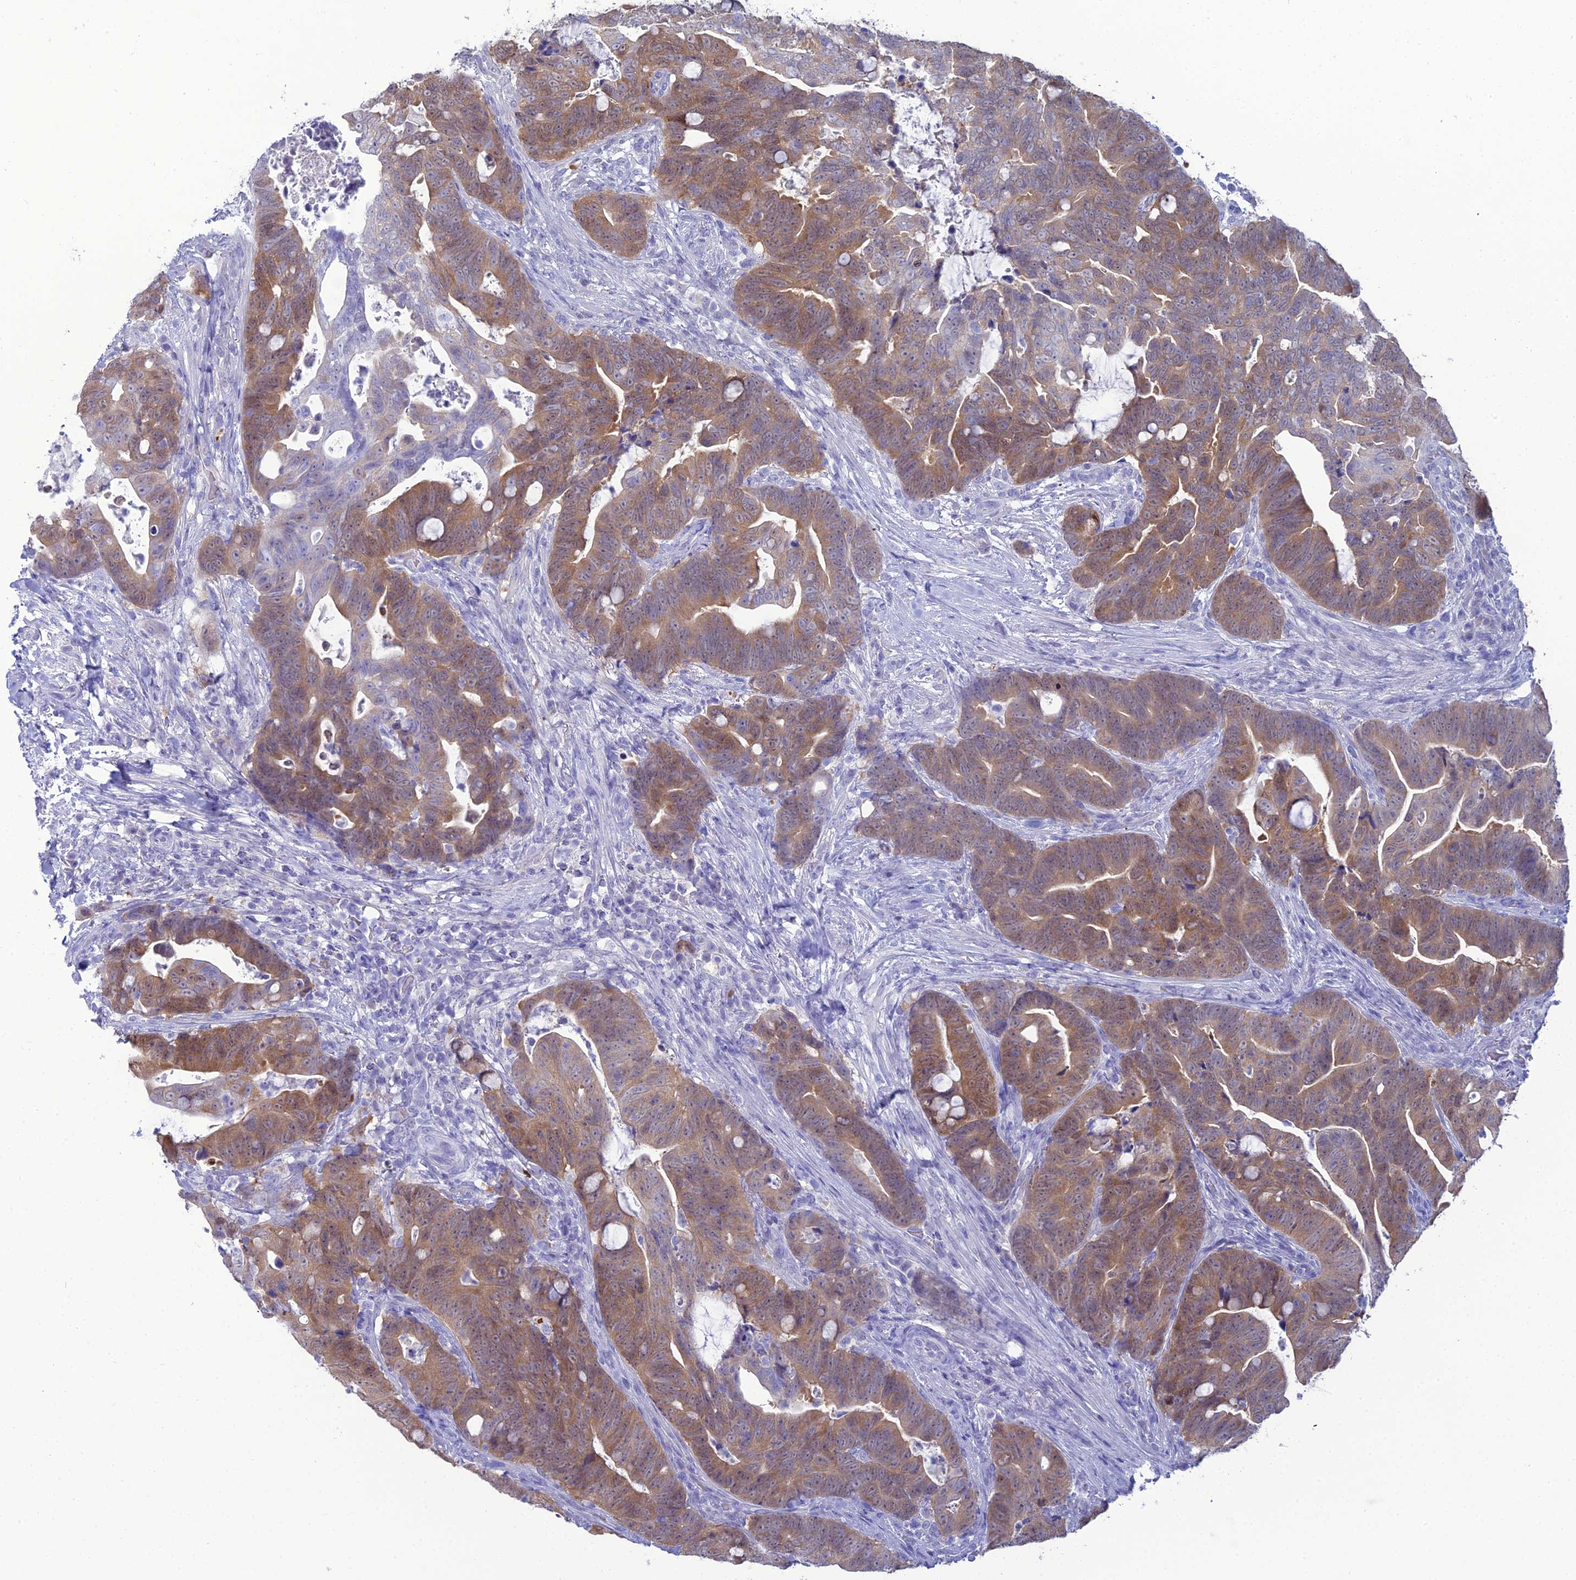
{"staining": {"intensity": "moderate", "quantity": ">75%", "location": "cytoplasmic/membranous"}, "tissue": "colorectal cancer", "cell_type": "Tumor cells", "image_type": "cancer", "snomed": [{"axis": "morphology", "description": "Adenocarcinoma, NOS"}, {"axis": "topography", "description": "Colon"}], "caption": "Moderate cytoplasmic/membranous positivity is appreciated in about >75% of tumor cells in adenocarcinoma (colorectal).", "gene": "GNPNAT1", "patient": {"sex": "female", "age": 82}}